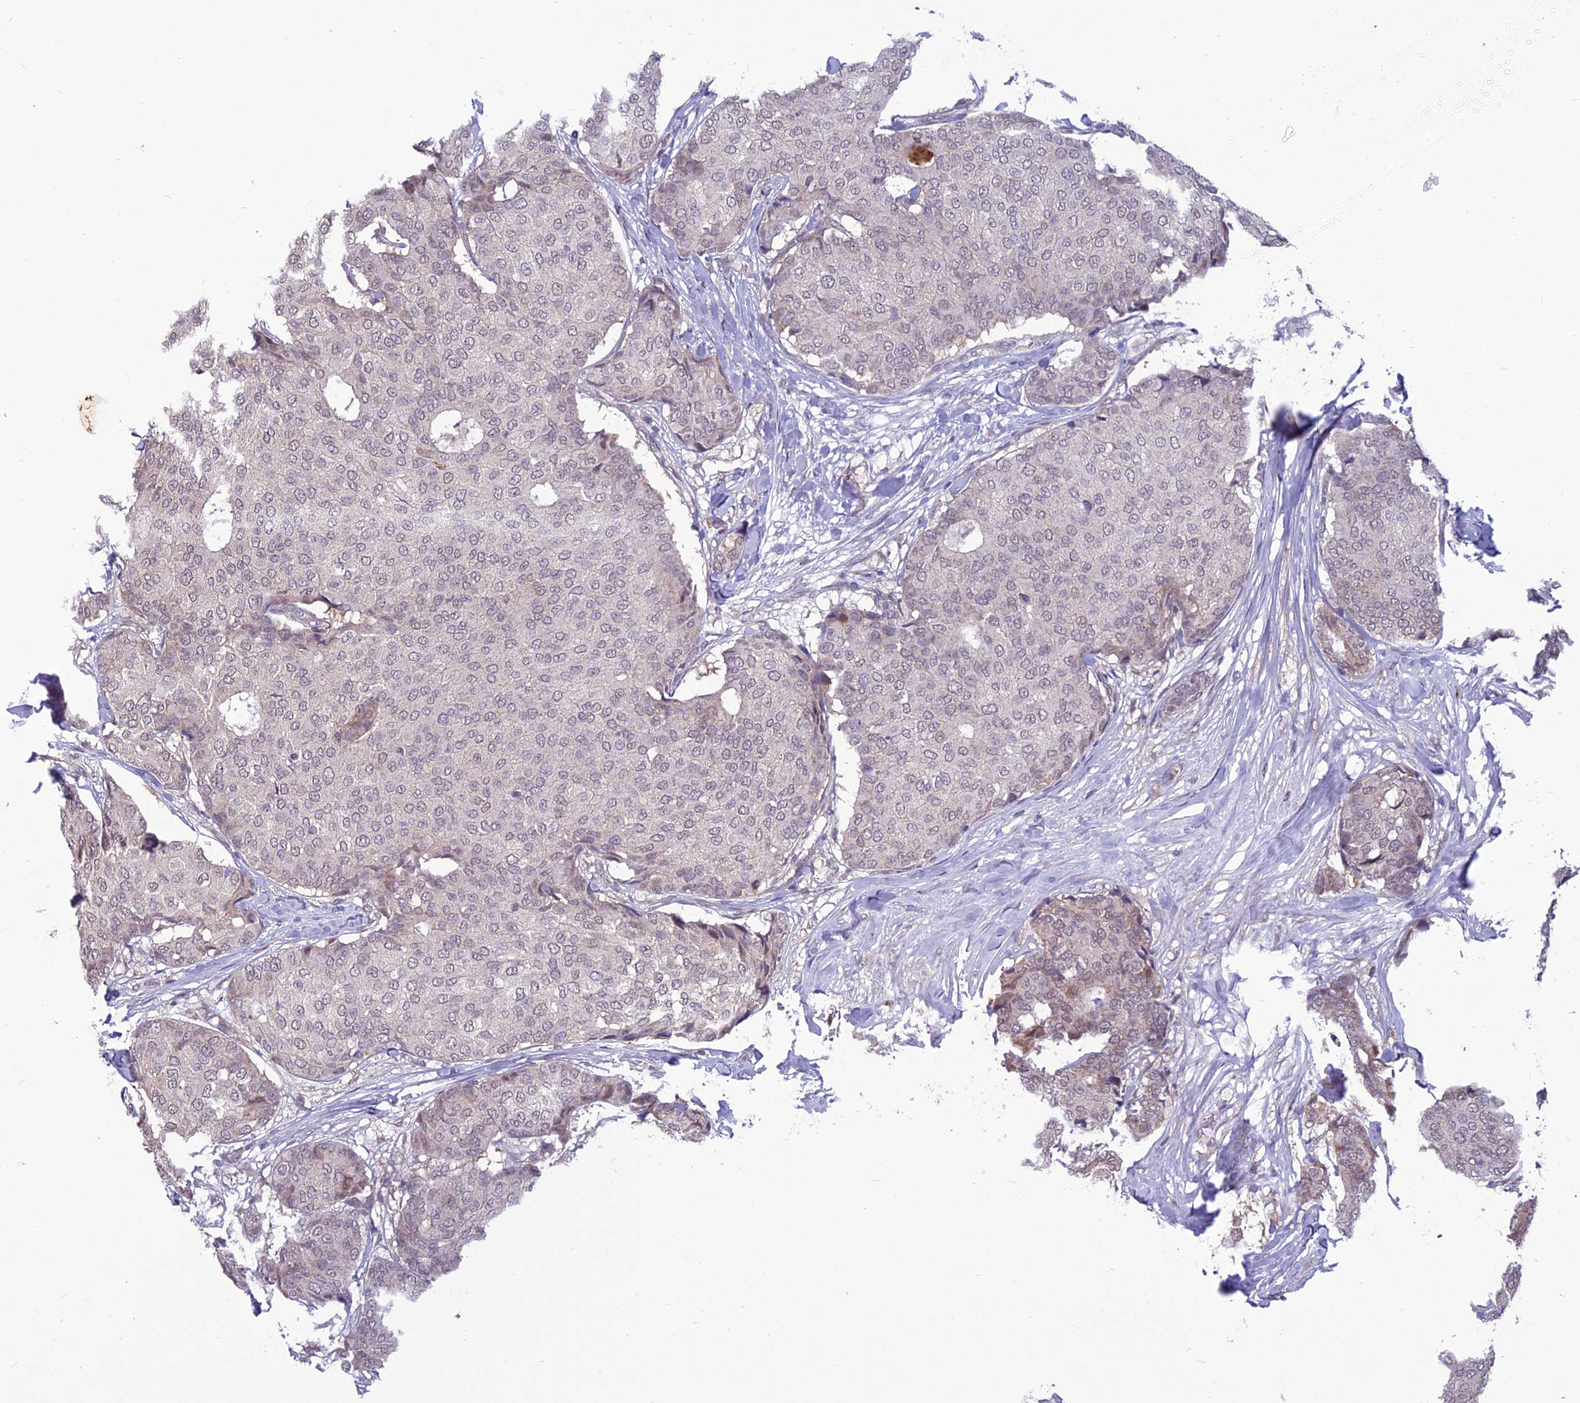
{"staining": {"intensity": "negative", "quantity": "none", "location": "none"}, "tissue": "breast cancer", "cell_type": "Tumor cells", "image_type": "cancer", "snomed": [{"axis": "morphology", "description": "Duct carcinoma"}, {"axis": "topography", "description": "Breast"}], "caption": "Immunohistochemical staining of human breast cancer (infiltrating ductal carcinoma) reveals no significant expression in tumor cells. (DAB immunohistochemistry with hematoxylin counter stain).", "gene": "FBRS", "patient": {"sex": "female", "age": 75}}